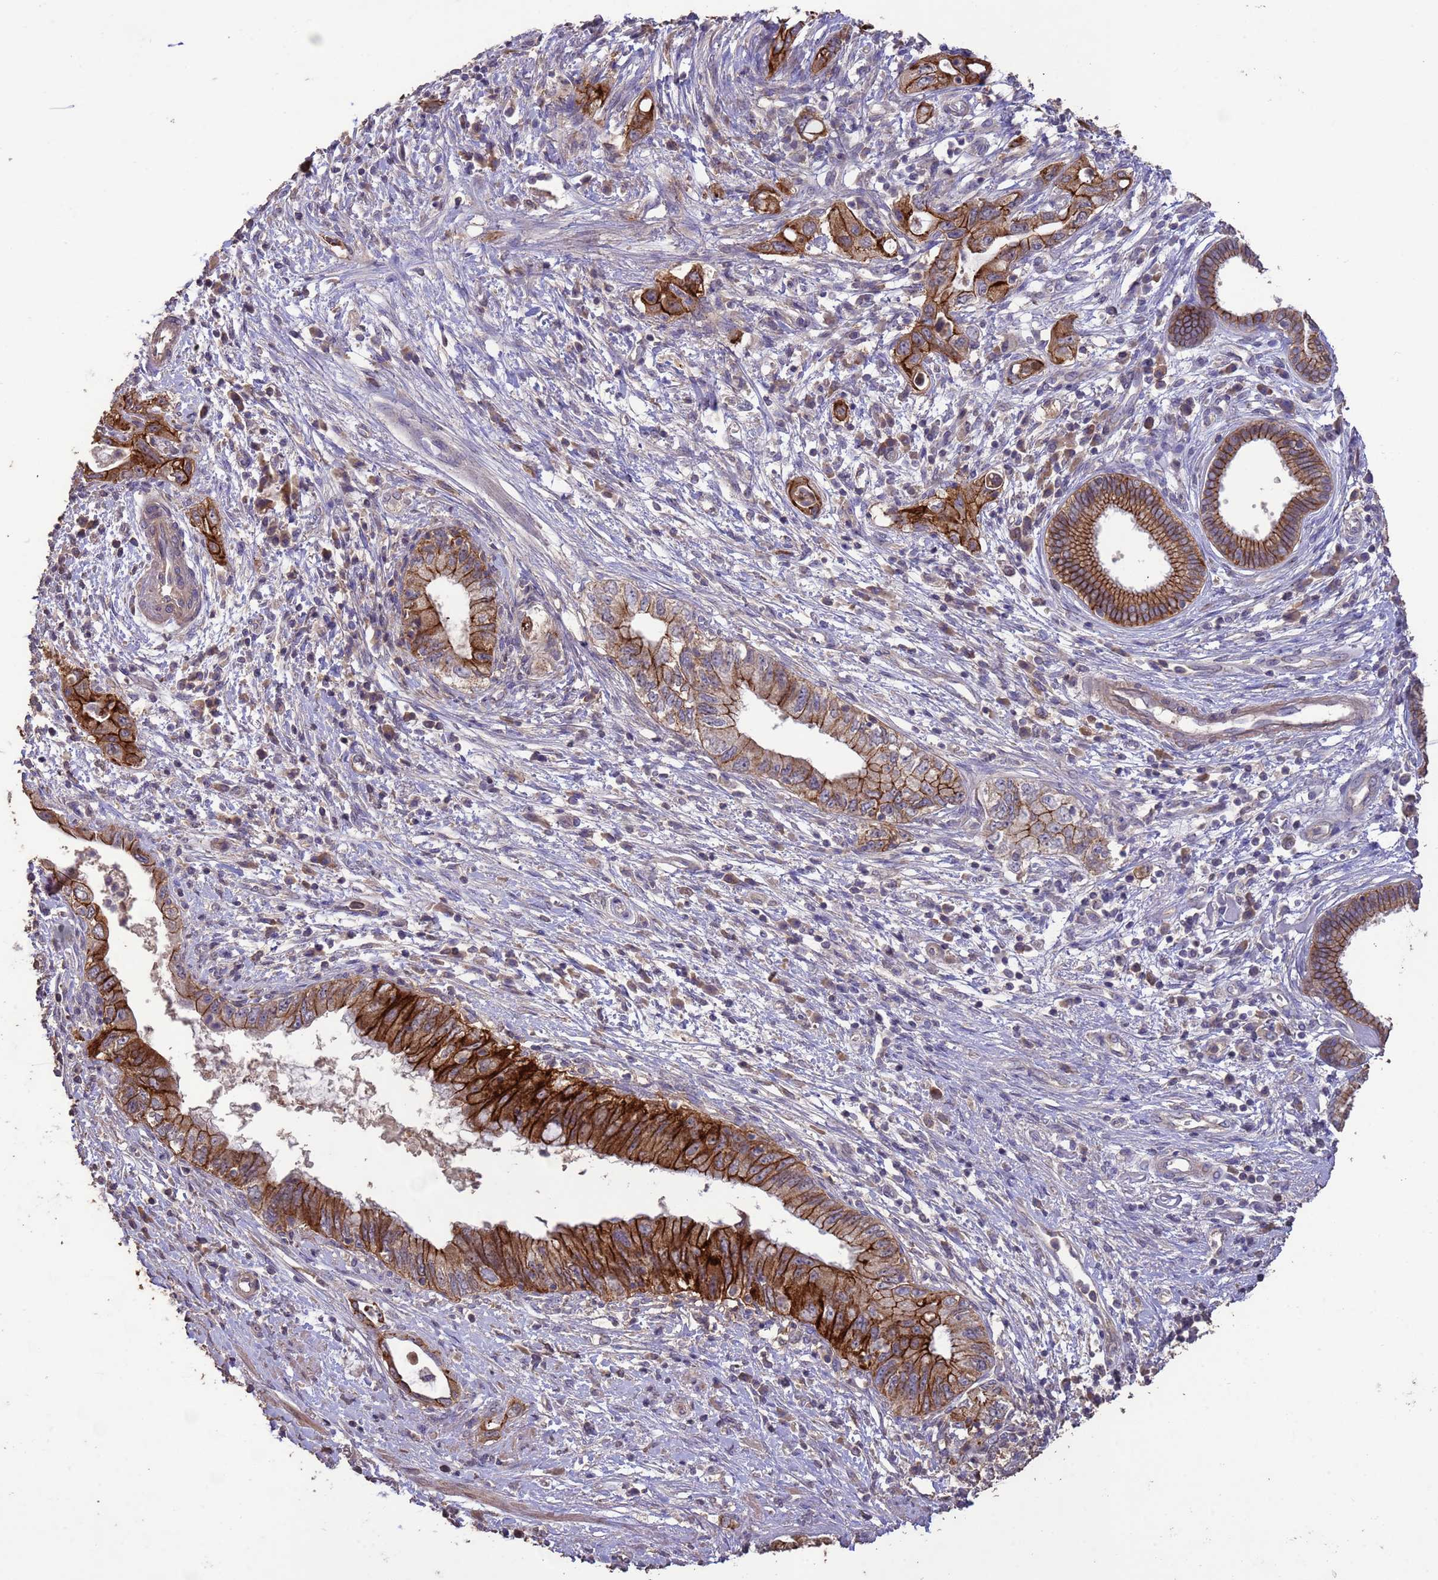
{"staining": {"intensity": "strong", "quantity": ">75%", "location": "cytoplasmic/membranous"}, "tissue": "pancreatic cancer", "cell_type": "Tumor cells", "image_type": "cancer", "snomed": [{"axis": "morphology", "description": "Adenocarcinoma, NOS"}, {"axis": "topography", "description": "Pancreas"}], "caption": "A high-resolution photomicrograph shows immunohistochemistry staining of pancreatic adenocarcinoma, which displays strong cytoplasmic/membranous staining in approximately >75% of tumor cells. Using DAB (brown) and hematoxylin (blue) stains, captured at high magnification using brightfield microscopy.", "gene": "SLC9B2", "patient": {"sex": "female", "age": 73}}